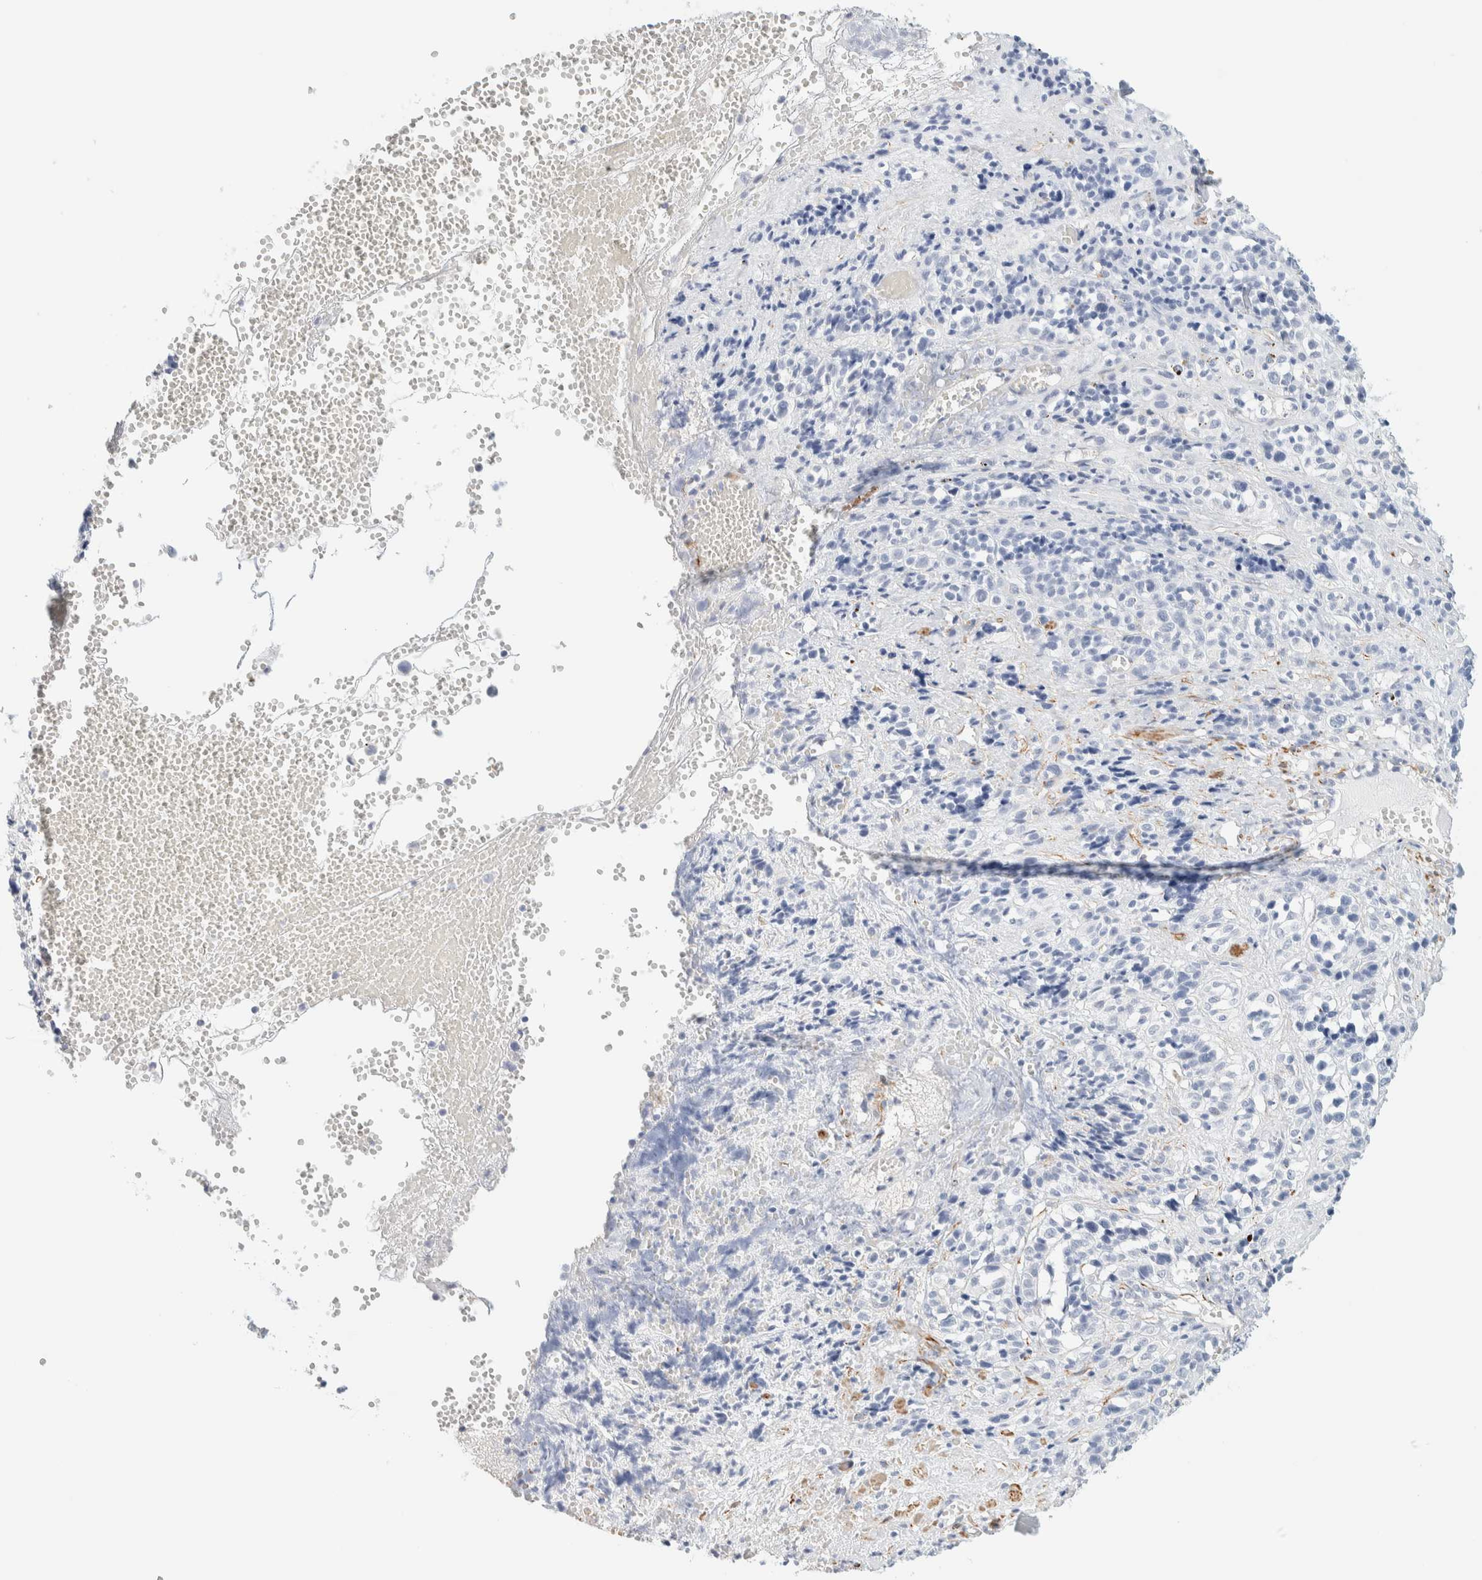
{"staining": {"intensity": "negative", "quantity": "none", "location": "none"}, "tissue": "melanoma", "cell_type": "Tumor cells", "image_type": "cancer", "snomed": [{"axis": "morphology", "description": "Malignant melanoma, Metastatic site"}, {"axis": "topography", "description": "Skin"}], "caption": "Tumor cells show no significant positivity in malignant melanoma (metastatic site).", "gene": "AFMID", "patient": {"sex": "female", "age": 74}}